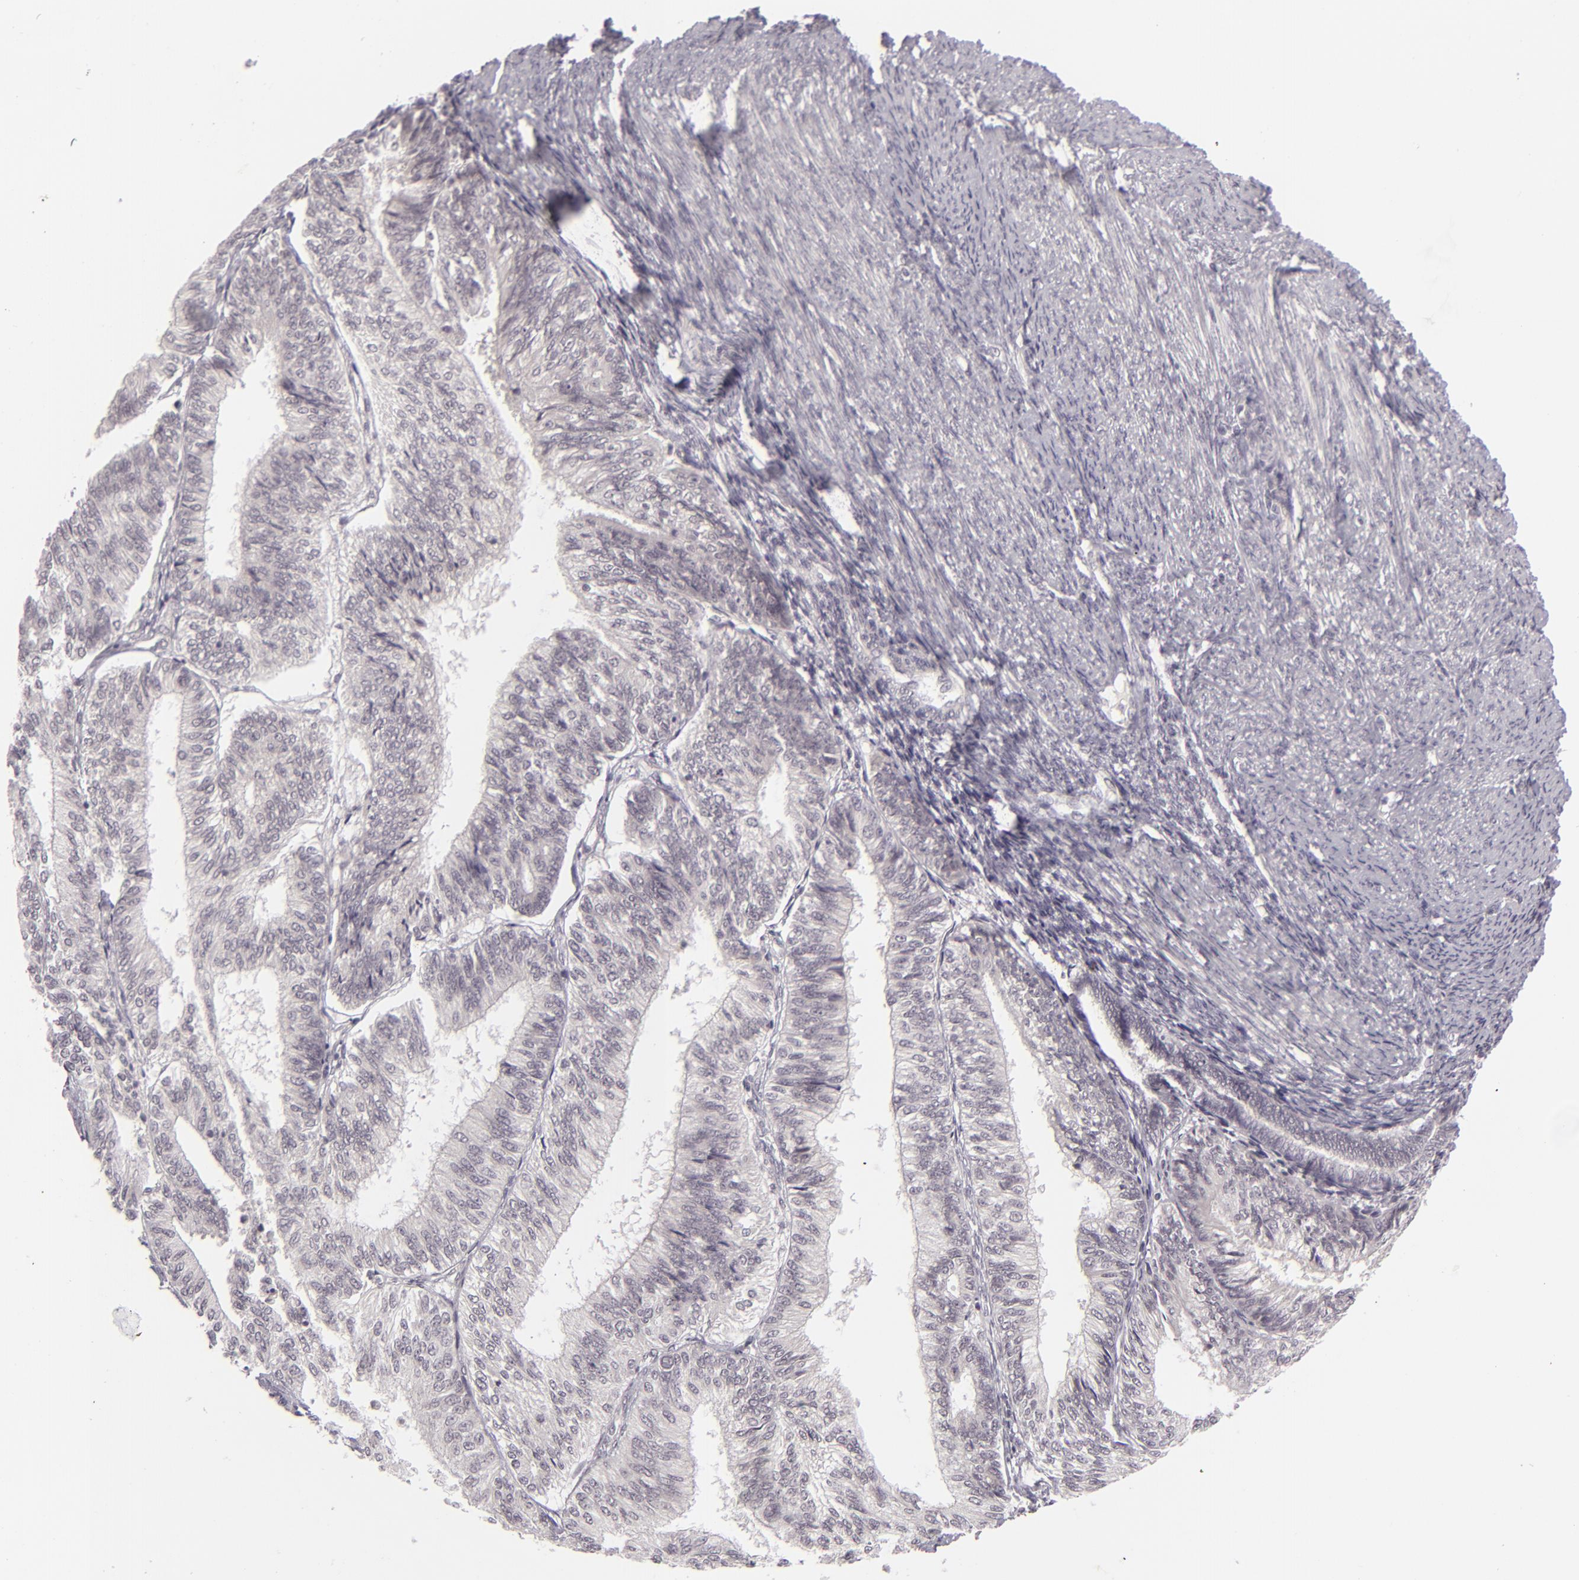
{"staining": {"intensity": "negative", "quantity": "none", "location": "none"}, "tissue": "endometrial cancer", "cell_type": "Tumor cells", "image_type": "cancer", "snomed": [{"axis": "morphology", "description": "Adenocarcinoma, NOS"}, {"axis": "topography", "description": "Endometrium"}], "caption": "DAB (3,3'-diaminobenzidine) immunohistochemical staining of endometrial adenocarcinoma displays no significant staining in tumor cells.", "gene": "DLG3", "patient": {"sex": "female", "age": 55}}